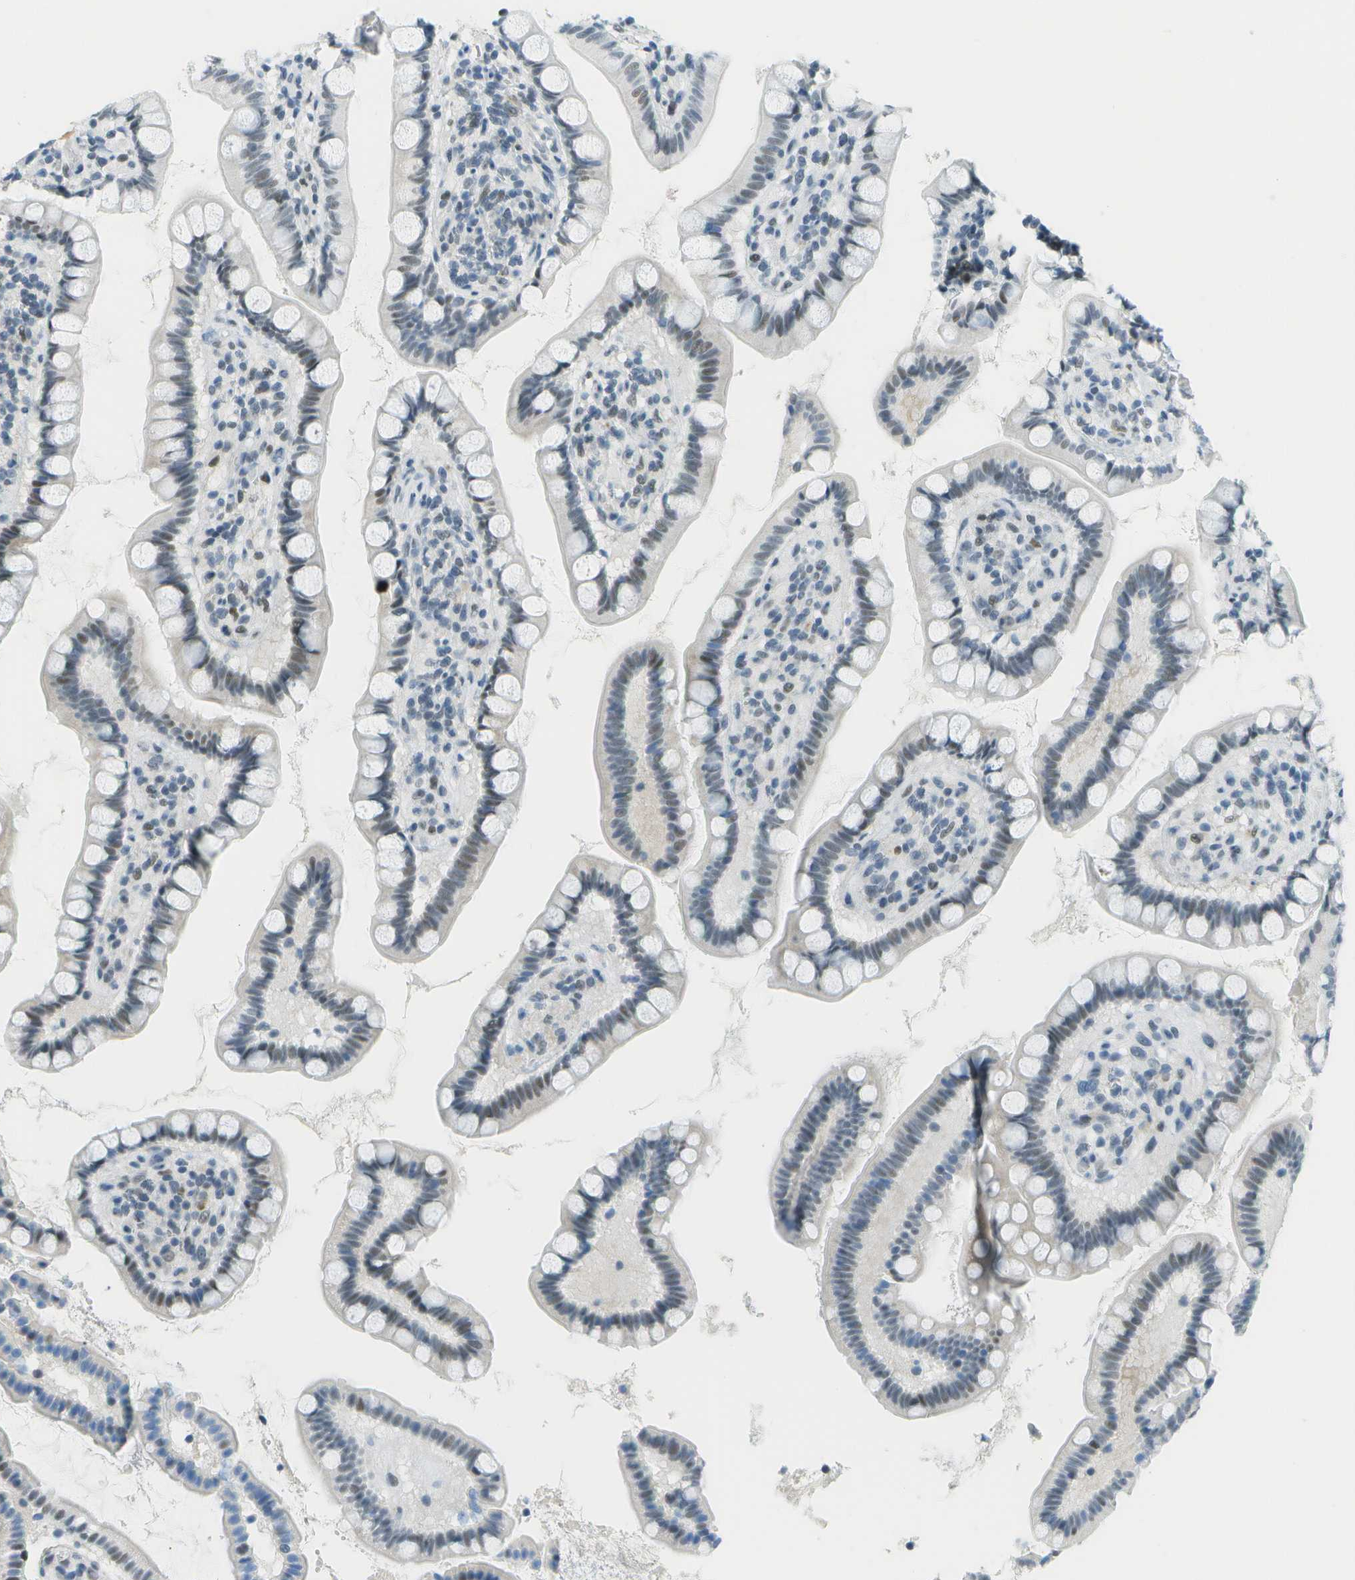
{"staining": {"intensity": "weak", "quantity": "25%-75%", "location": "nuclear"}, "tissue": "small intestine", "cell_type": "Glandular cells", "image_type": "normal", "snomed": [{"axis": "morphology", "description": "Normal tissue, NOS"}, {"axis": "topography", "description": "Small intestine"}], "caption": "Human small intestine stained for a protein (brown) exhibits weak nuclear positive positivity in about 25%-75% of glandular cells.", "gene": "NEK11", "patient": {"sex": "female", "age": 84}}